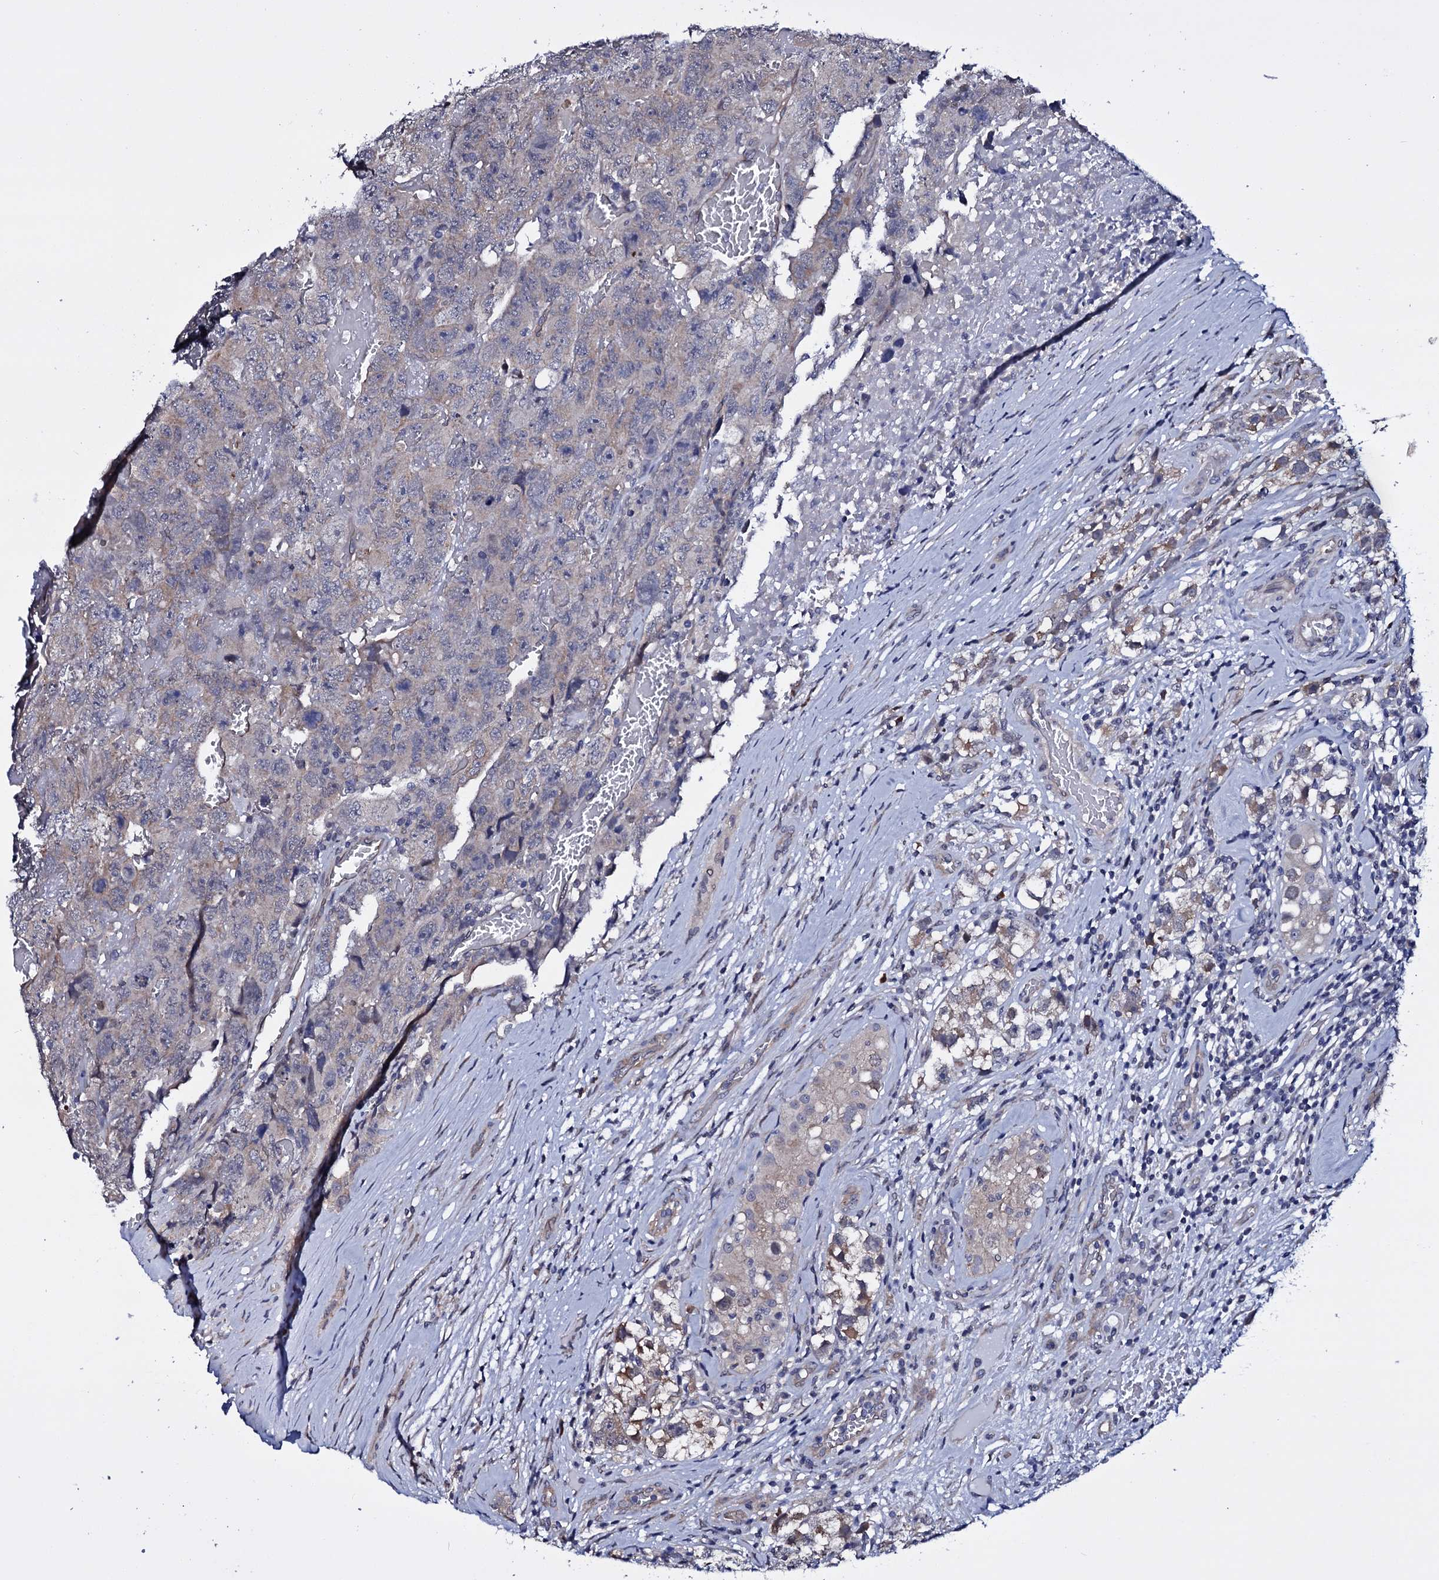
{"staining": {"intensity": "weak", "quantity": "<25%", "location": "cytoplasmic/membranous"}, "tissue": "testis cancer", "cell_type": "Tumor cells", "image_type": "cancer", "snomed": [{"axis": "morphology", "description": "Carcinoma, Embryonal, NOS"}, {"axis": "topography", "description": "Testis"}], "caption": "IHC of human embryonal carcinoma (testis) exhibits no staining in tumor cells.", "gene": "GAREM1", "patient": {"sex": "male", "age": 45}}